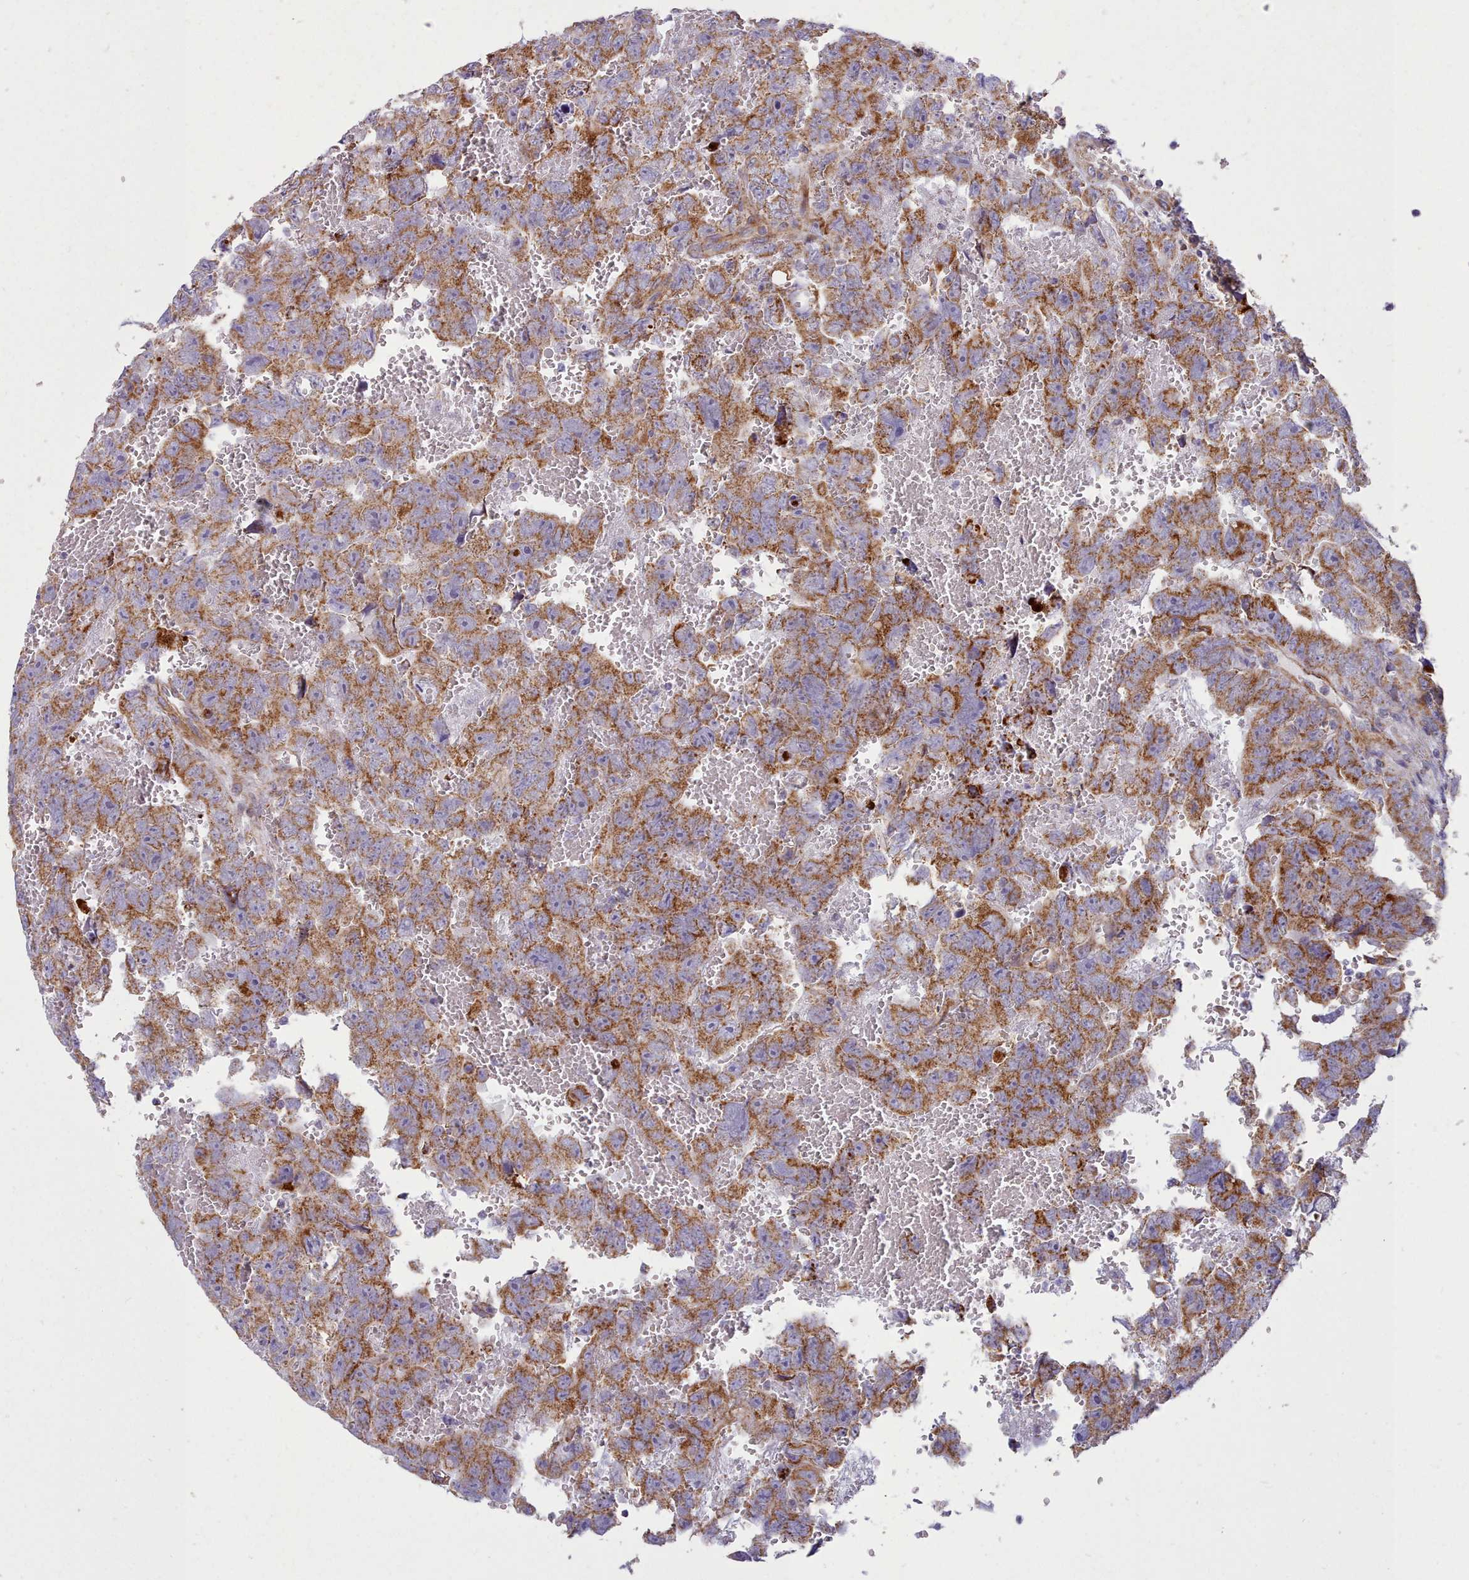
{"staining": {"intensity": "moderate", "quantity": ">75%", "location": "cytoplasmic/membranous"}, "tissue": "testis cancer", "cell_type": "Tumor cells", "image_type": "cancer", "snomed": [{"axis": "morphology", "description": "Carcinoma, Embryonal, NOS"}, {"axis": "topography", "description": "Testis"}], "caption": "DAB immunohistochemical staining of testis cancer reveals moderate cytoplasmic/membranous protein expression in approximately >75% of tumor cells.", "gene": "MRPL21", "patient": {"sex": "male", "age": 45}}